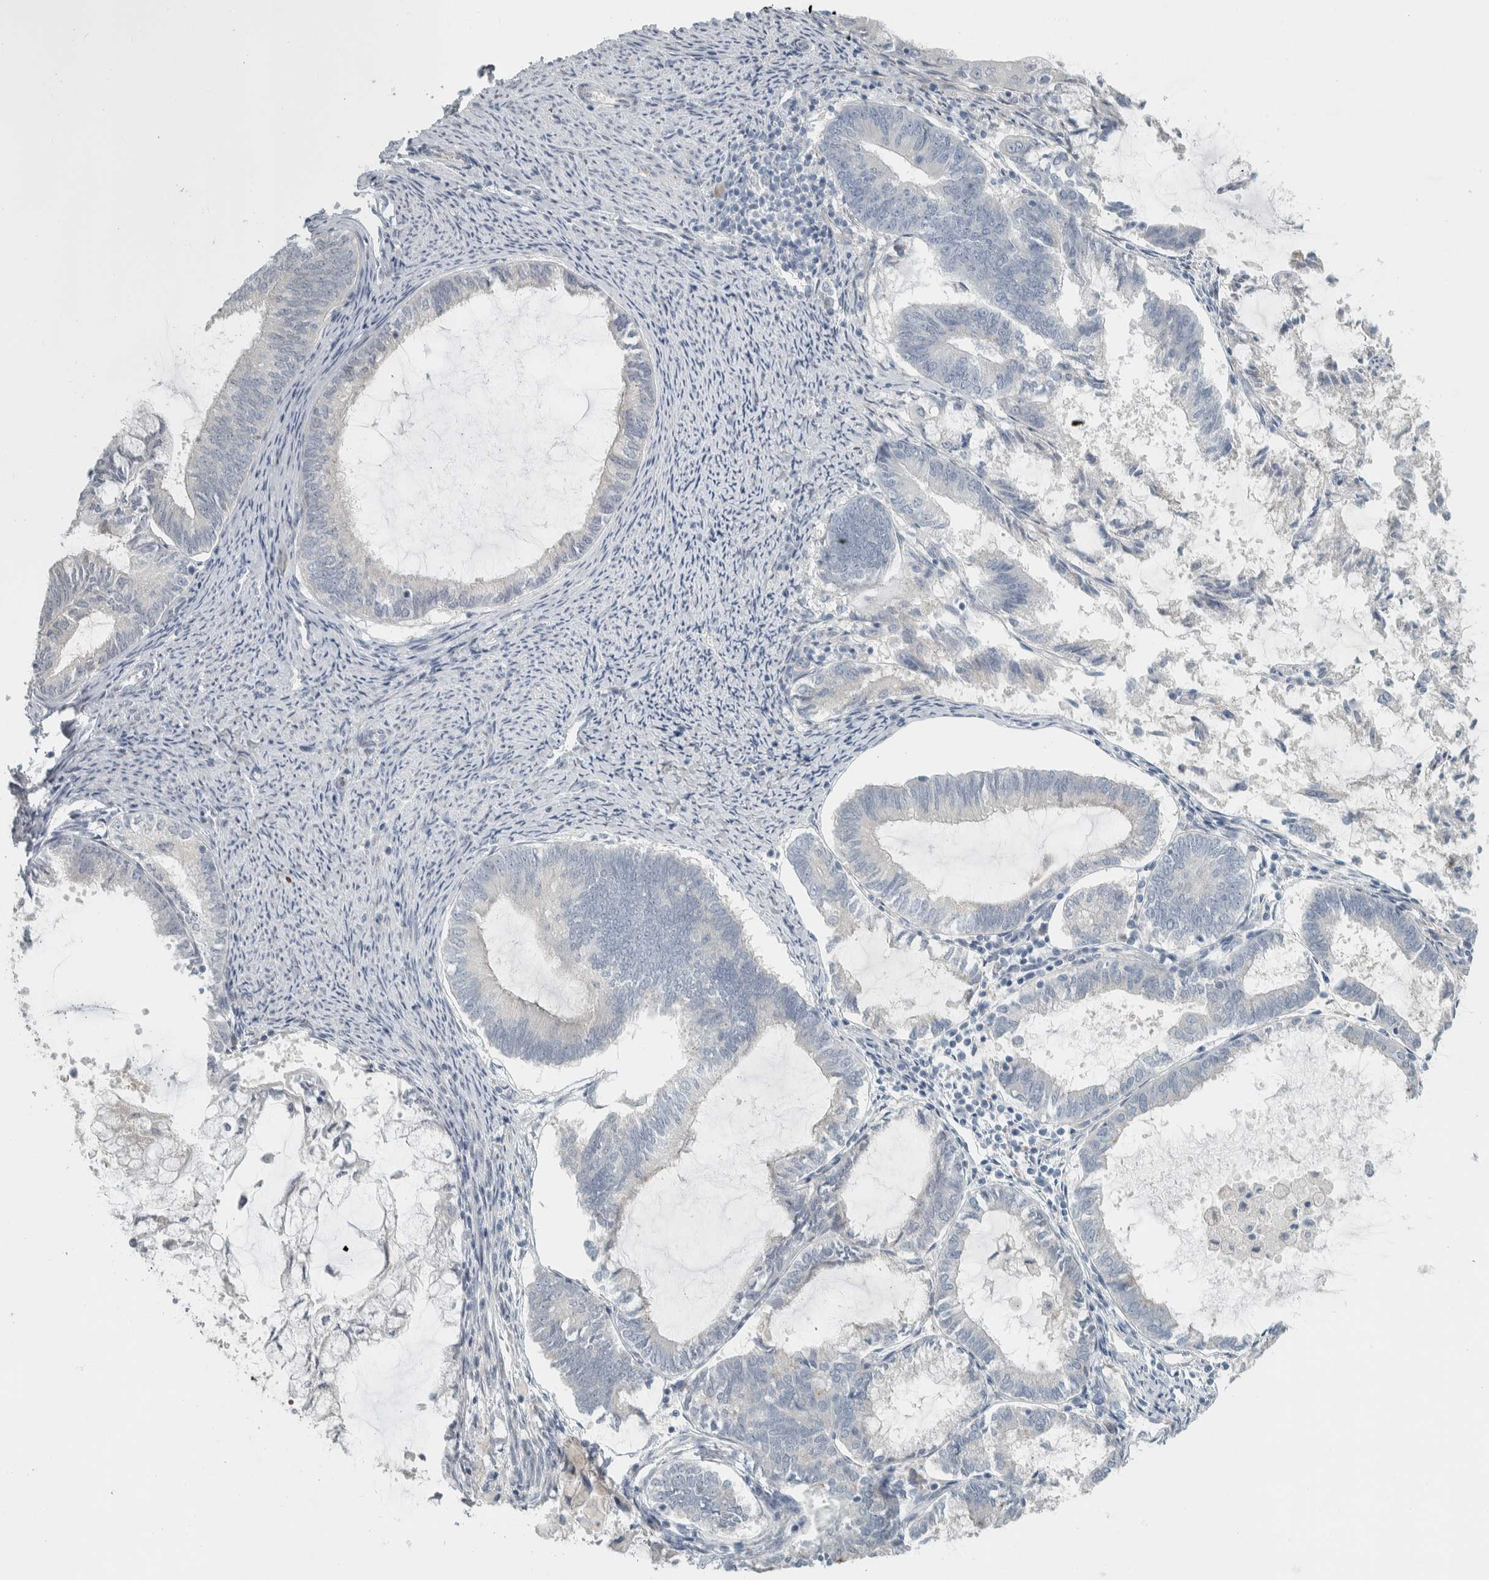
{"staining": {"intensity": "negative", "quantity": "none", "location": "none"}, "tissue": "endometrial cancer", "cell_type": "Tumor cells", "image_type": "cancer", "snomed": [{"axis": "morphology", "description": "Adenocarcinoma, NOS"}, {"axis": "topography", "description": "Endometrium"}], "caption": "Immunohistochemical staining of endometrial adenocarcinoma exhibits no significant staining in tumor cells. The staining is performed using DAB brown chromogen with nuclei counter-stained in using hematoxylin.", "gene": "HGS", "patient": {"sex": "female", "age": 86}}